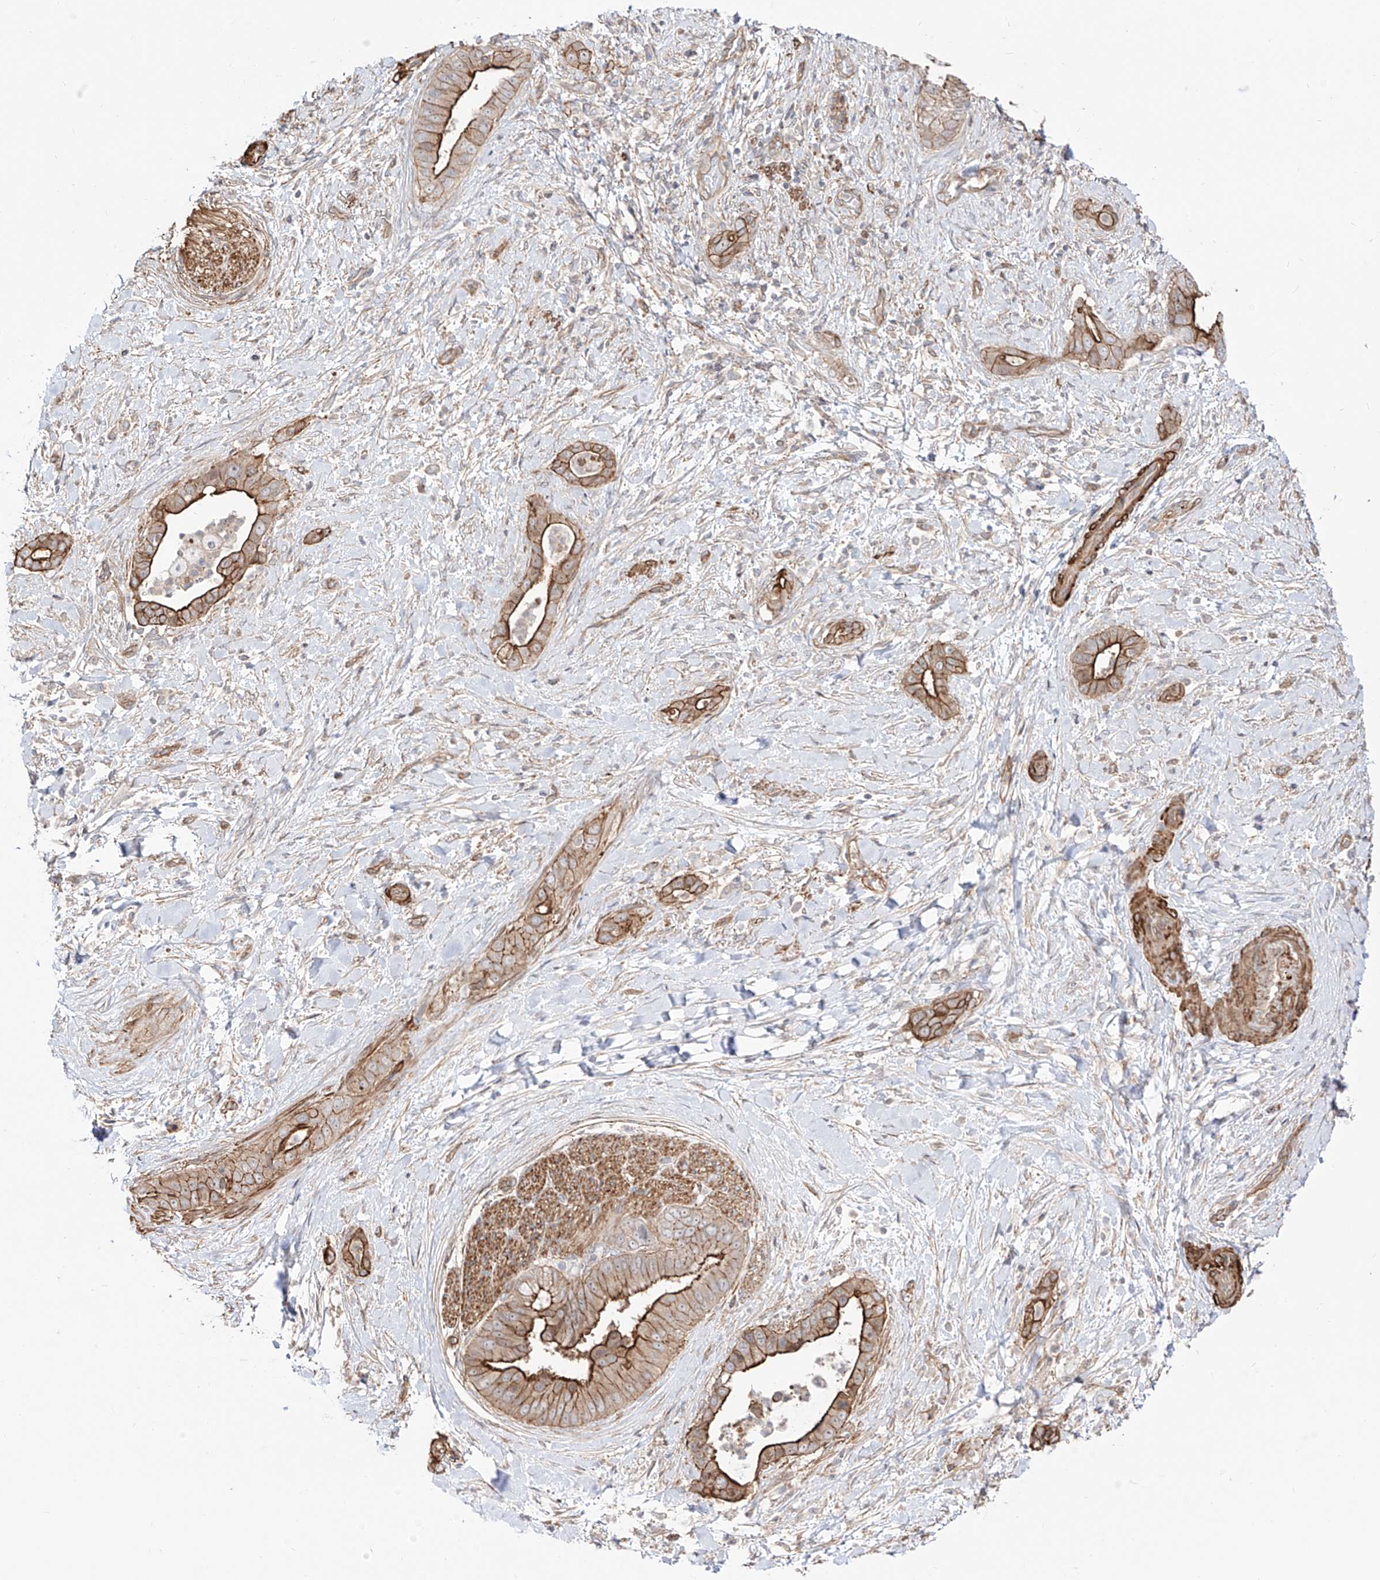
{"staining": {"intensity": "strong", "quantity": "25%-75%", "location": "cytoplasmic/membranous"}, "tissue": "liver cancer", "cell_type": "Tumor cells", "image_type": "cancer", "snomed": [{"axis": "morphology", "description": "Cholangiocarcinoma"}, {"axis": "topography", "description": "Liver"}], "caption": "The micrograph exhibits immunohistochemical staining of cholangiocarcinoma (liver). There is strong cytoplasmic/membranous staining is present in approximately 25%-75% of tumor cells.", "gene": "ZNF180", "patient": {"sex": "female", "age": 54}}